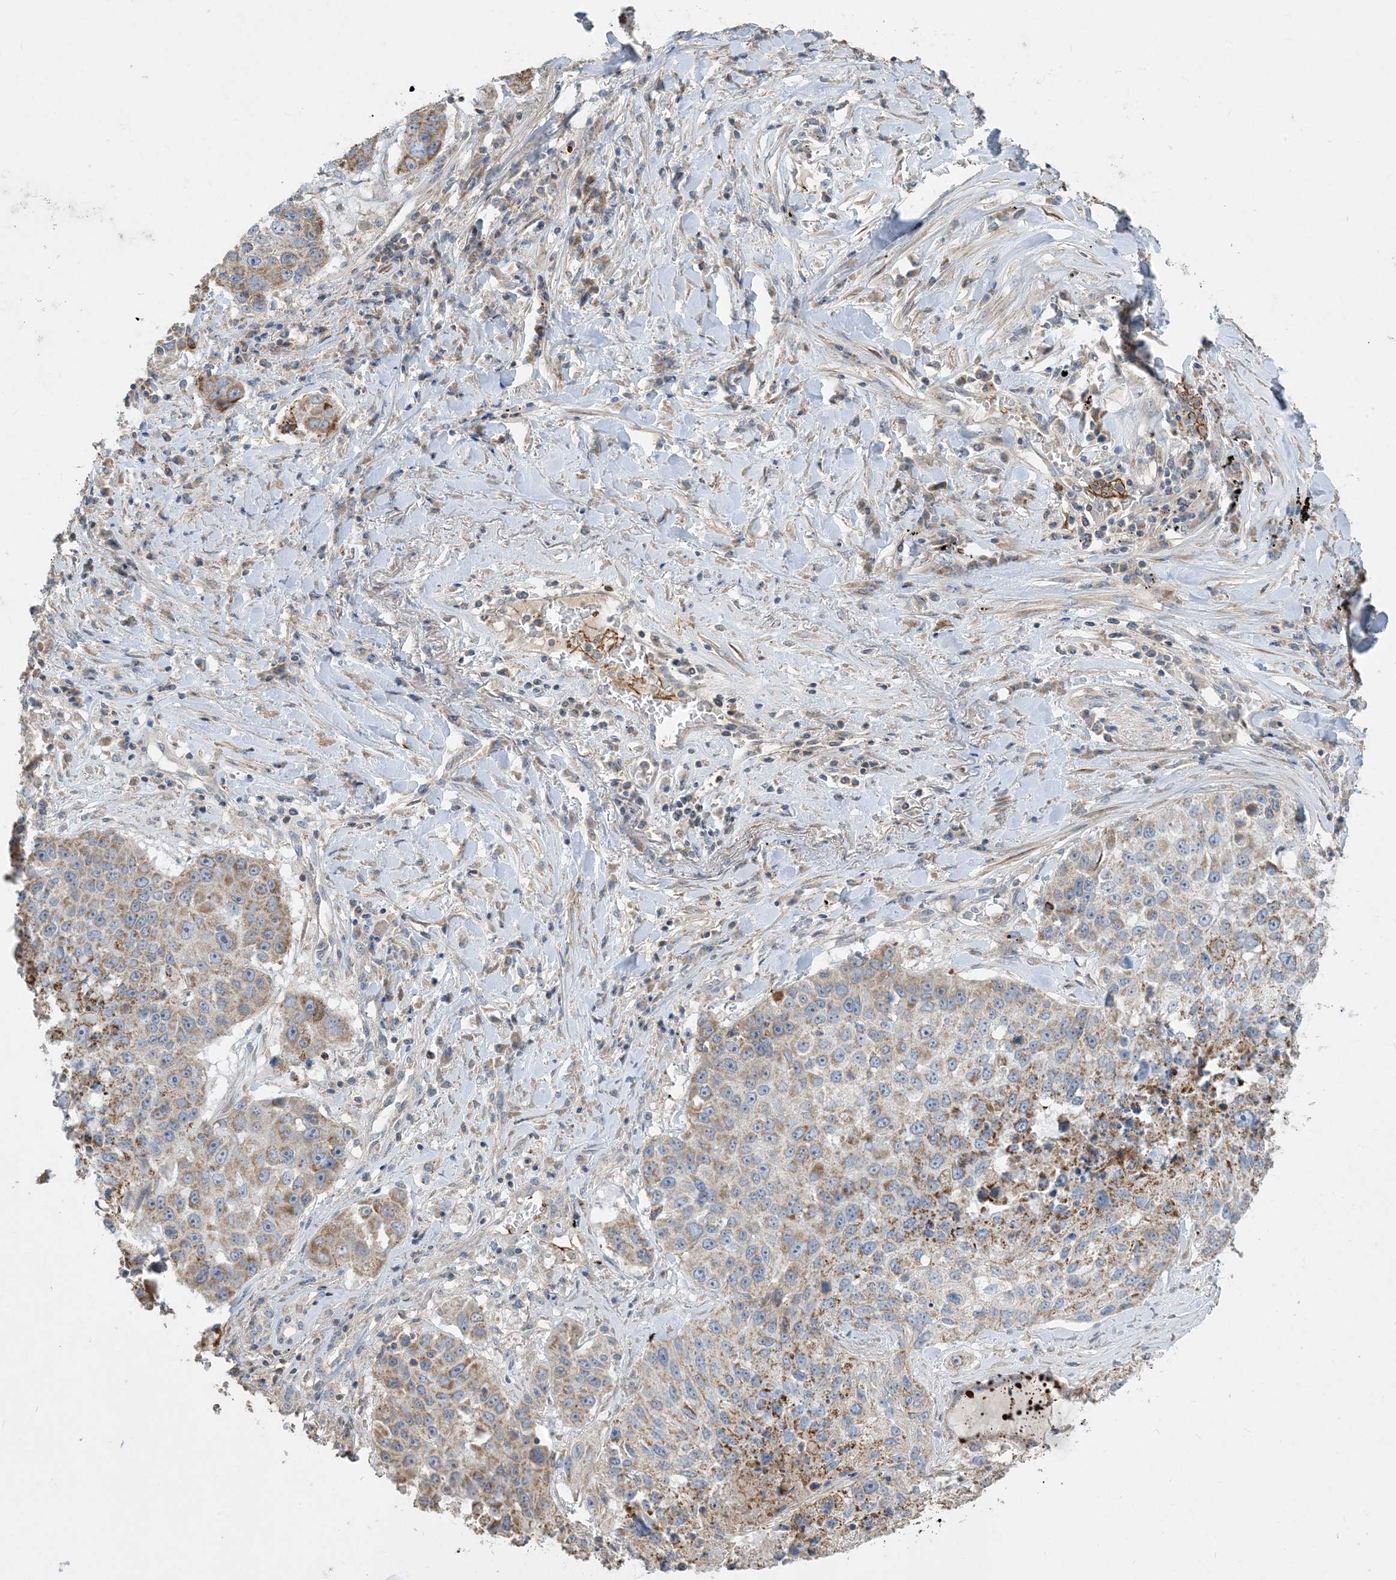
{"staining": {"intensity": "moderate", "quantity": ">75%", "location": "cytoplasmic/membranous"}, "tissue": "lung cancer", "cell_type": "Tumor cells", "image_type": "cancer", "snomed": [{"axis": "morphology", "description": "Squamous cell carcinoma, NOS"}, {"axis": "topography", "description": "Lung"}], "caption": "Lung cancer (squamous cell carcinoma) was stained to show a protein in brown. There is medium levels of moderate cytoplasmic/membranous expression in about >75% of tumor cells.", "gene": "ECHDC1", "patient": {"sex": "male", "age": 61}}